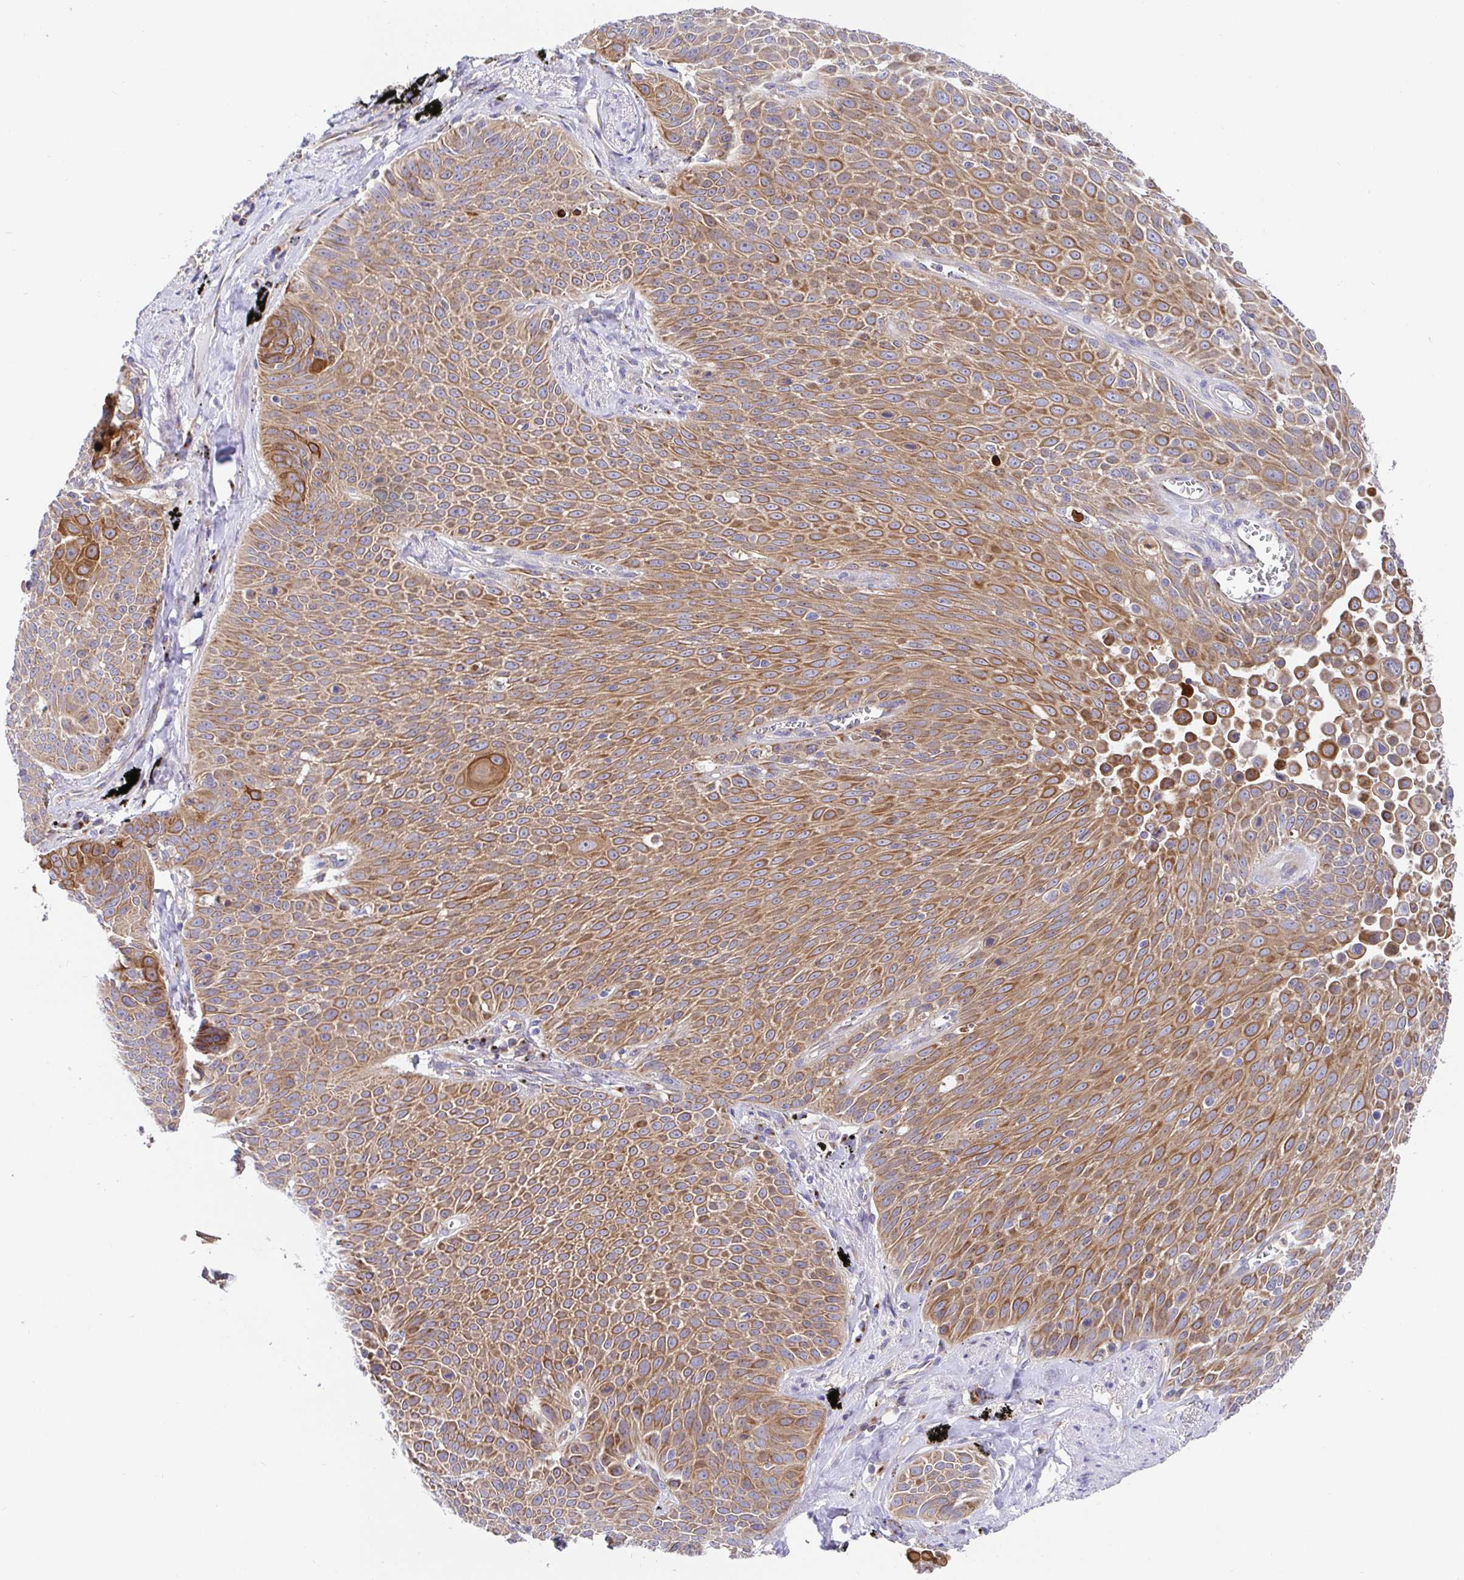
{"staining": {"intensity": "moderate", "quantity": ">75%", "location": "cytoplasmic/membranous"}, "tissue": "lung cancer", "cell_type": "Tumor cells", "image_type": "cancer", "snomed": [{"axis": "morphology", "description": "Squamous cell carcinoma, NOS"}, {"axis": "morphology", "description": "Squamous cell carcinoma, metastatic, NOS"}, {"axis": "topography", "description": "Lymph node"}, {"axis": "topography", "description": "Lung"}], "caption": "Immunohistochemistry image of human lung squamous cell carcinoma stained for a protein (brown), which shows medium levels of moderate cytoplasmic/membranous positivity in about >75% of tumor cells.", "gene": "GOLGA1", "patient": {"sex": "female", "age": 62}}